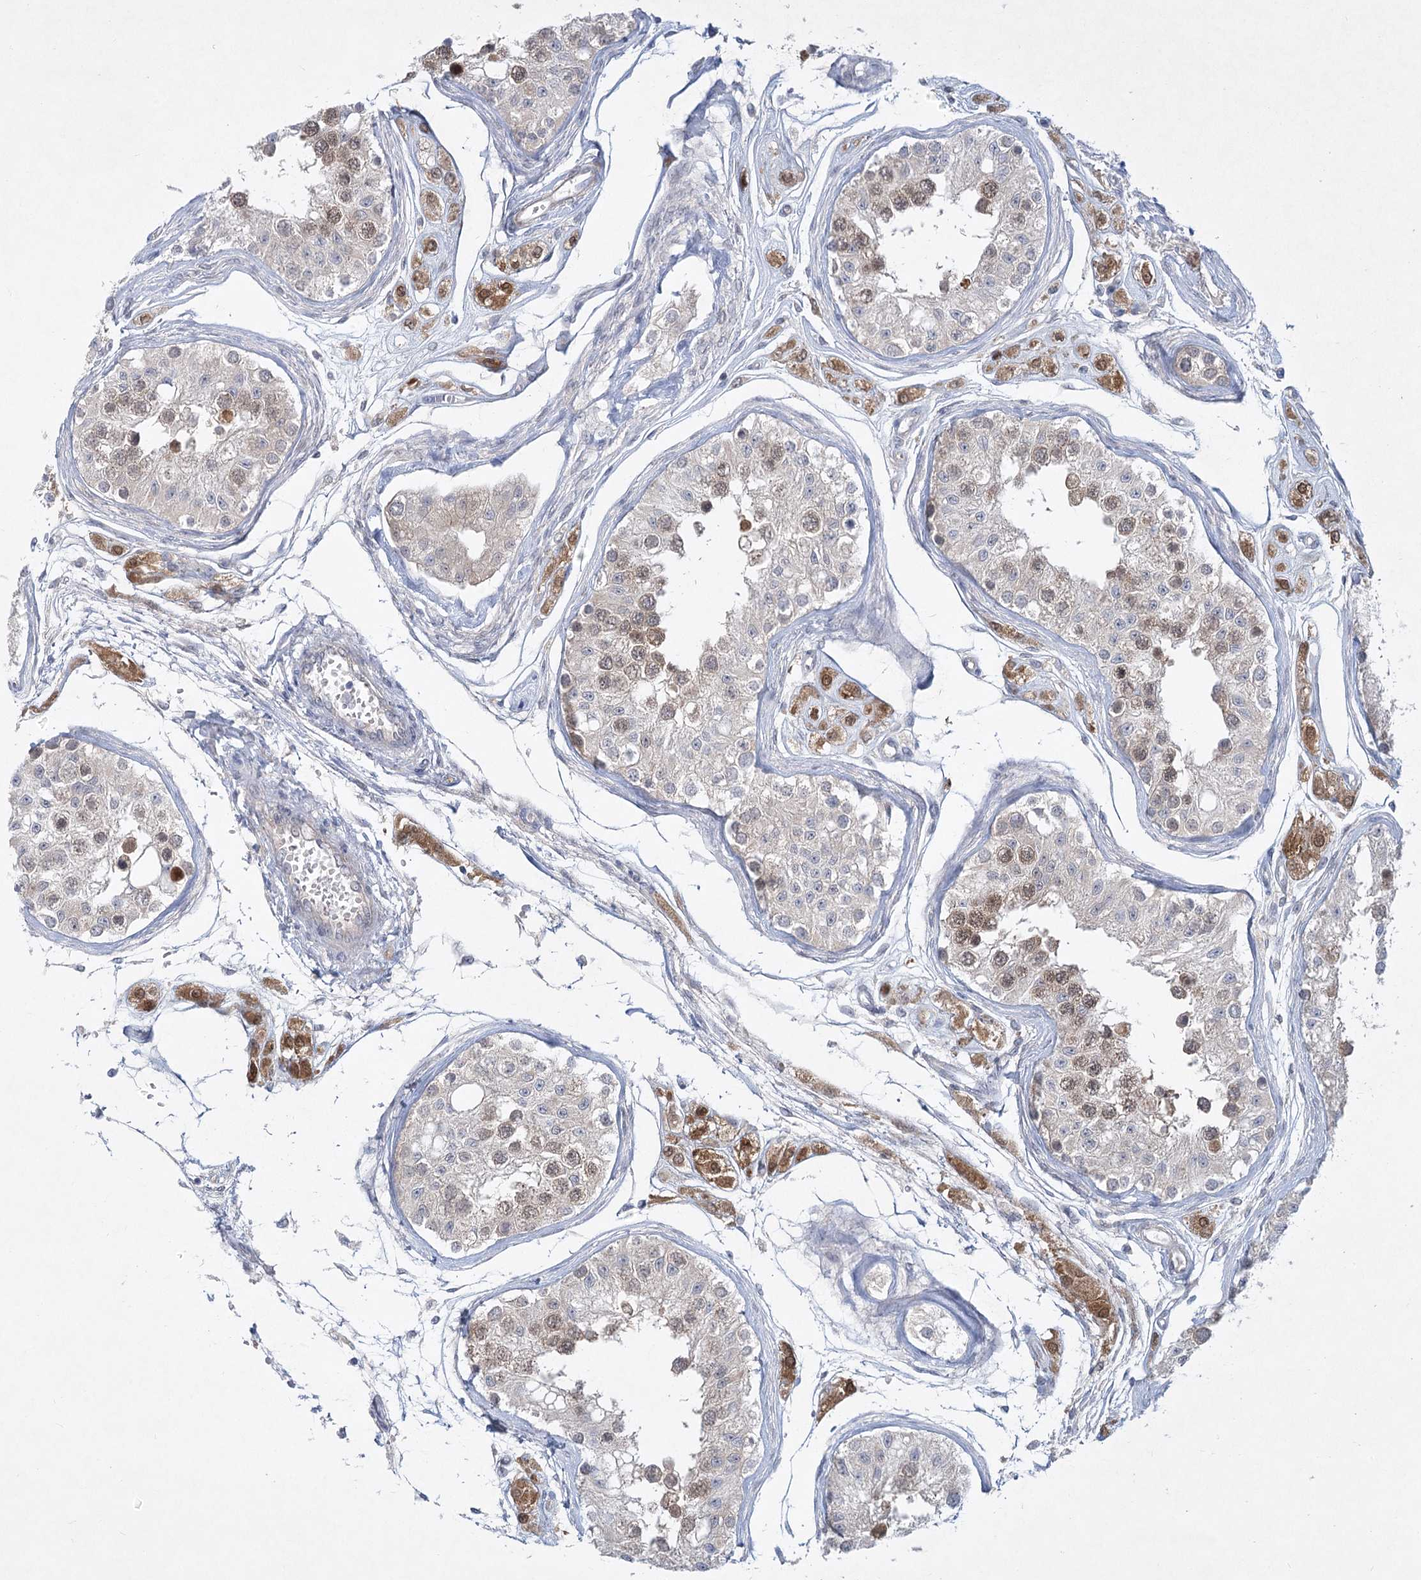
{"staining": {"intensity": "moderate", "quantity": "<25%", "location": "cytoplasmic/membranous,nuclear"}, "tissue": "testis", "cell_type": "Cells in seminiferous ducts", "image_type": "normal", "snomed": [{"axis": "morphology", "description": "Normal tissue, NOS"}, {"axis": "morphology", "description": "Adenocarcinoma, metastatic, NOS"}, {"axis": "topography", "description": "Testis"}], "caption": "The histopathology image exhibits a brown stain indicating the presence of a protein in the cytoplasmic/membranous,nuclear of cells in seminiferous ducts in testis.", "gene": "AAMDC", "patient": {"sex": "male", "age": 26}}